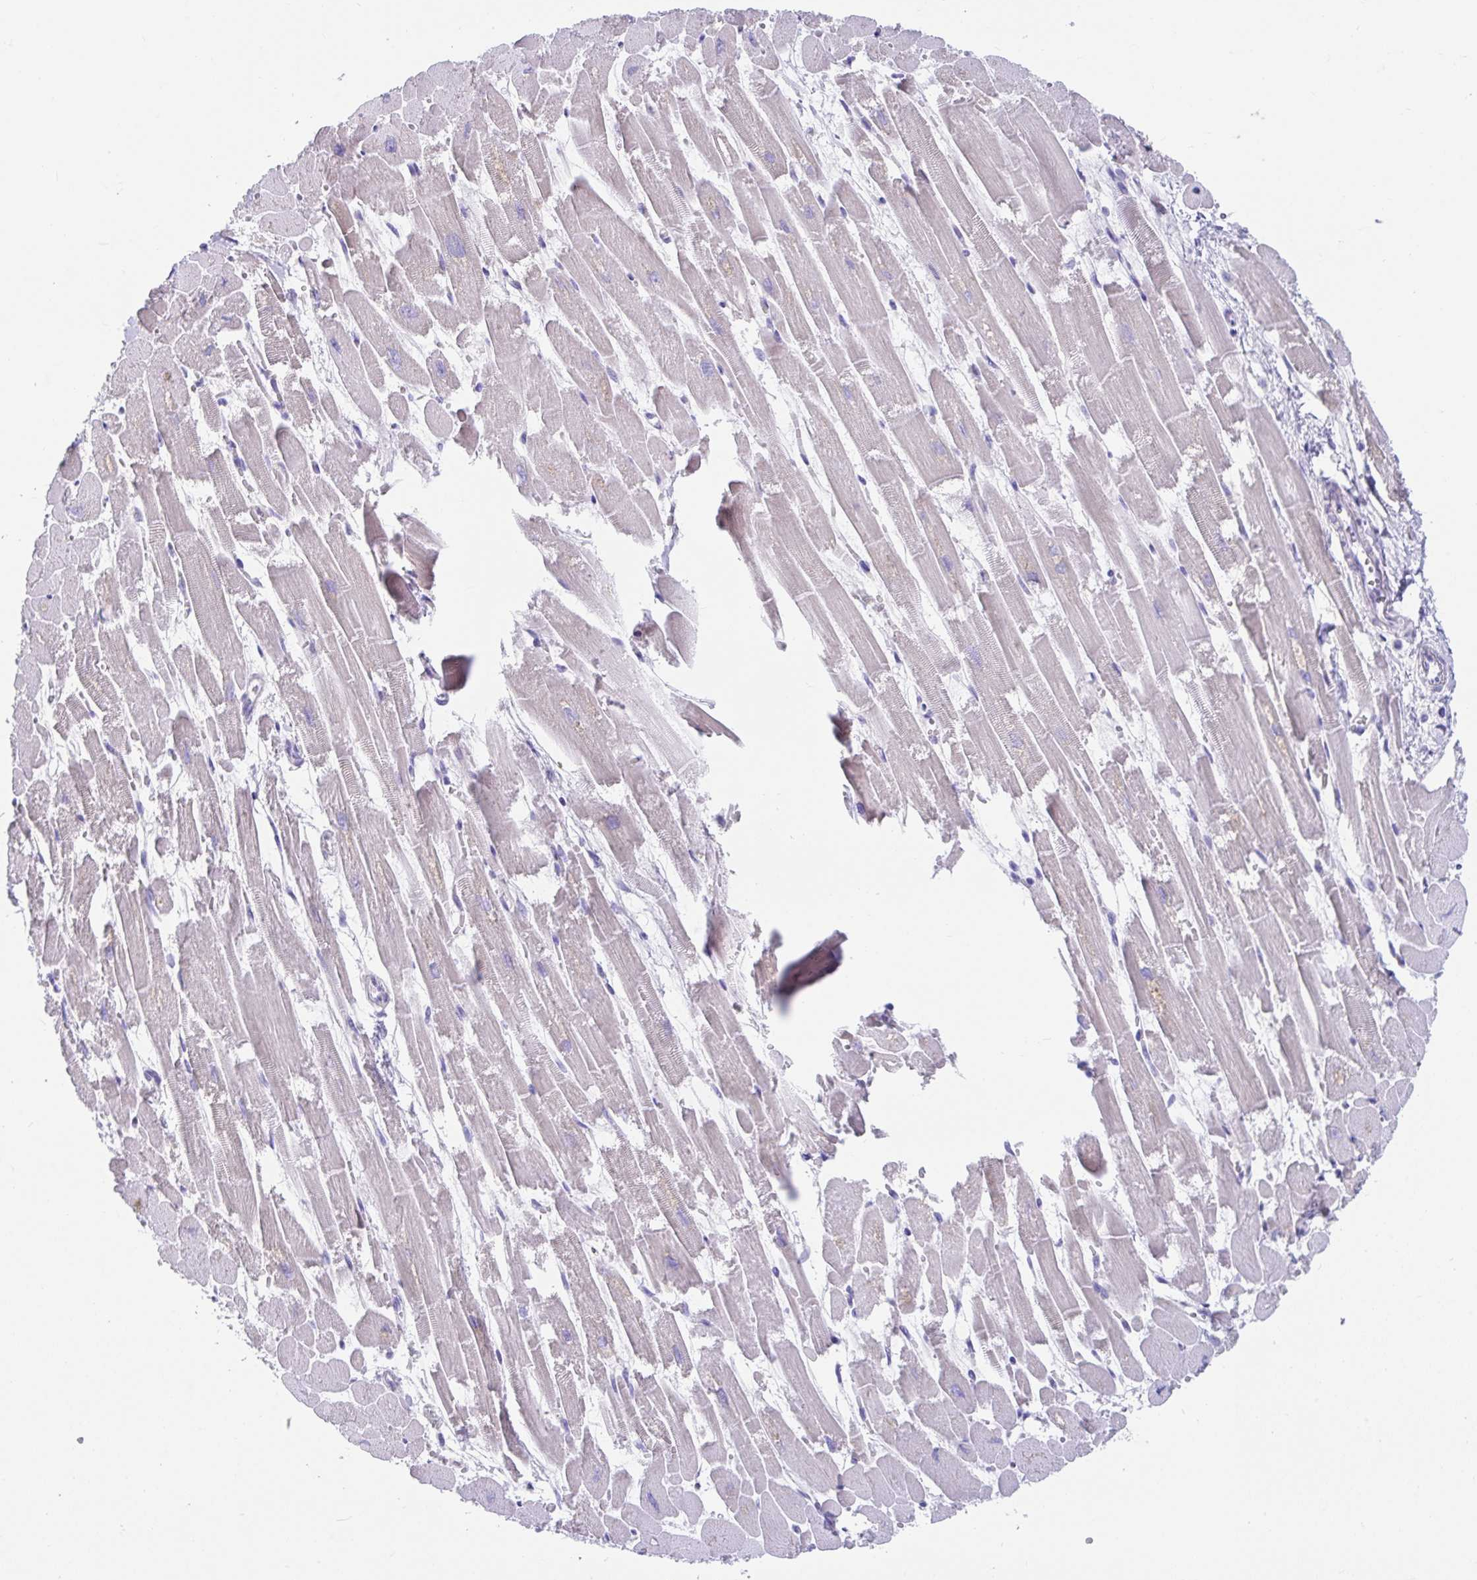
{"staining": {"intensity": "negative", "quantity": "none", "location": "none"}, "tissue": "heart muscle", "cell_type": "Cardiomyocytes", "image_type": "normal", "snomed": [{"axis": "morphology", "description": "Normal tissue, NOS"}, {"axis": "topography", "description": "Heart"}], "caption": "High power microscopy micrograph of an immunohistochemistry (IHC) histopathology image of unremarkable heart muscle, revealing no significant positivity in cardiomyocytes.", "gene": "CCSAP", "patient": {"sex": "female", "age": 52}}